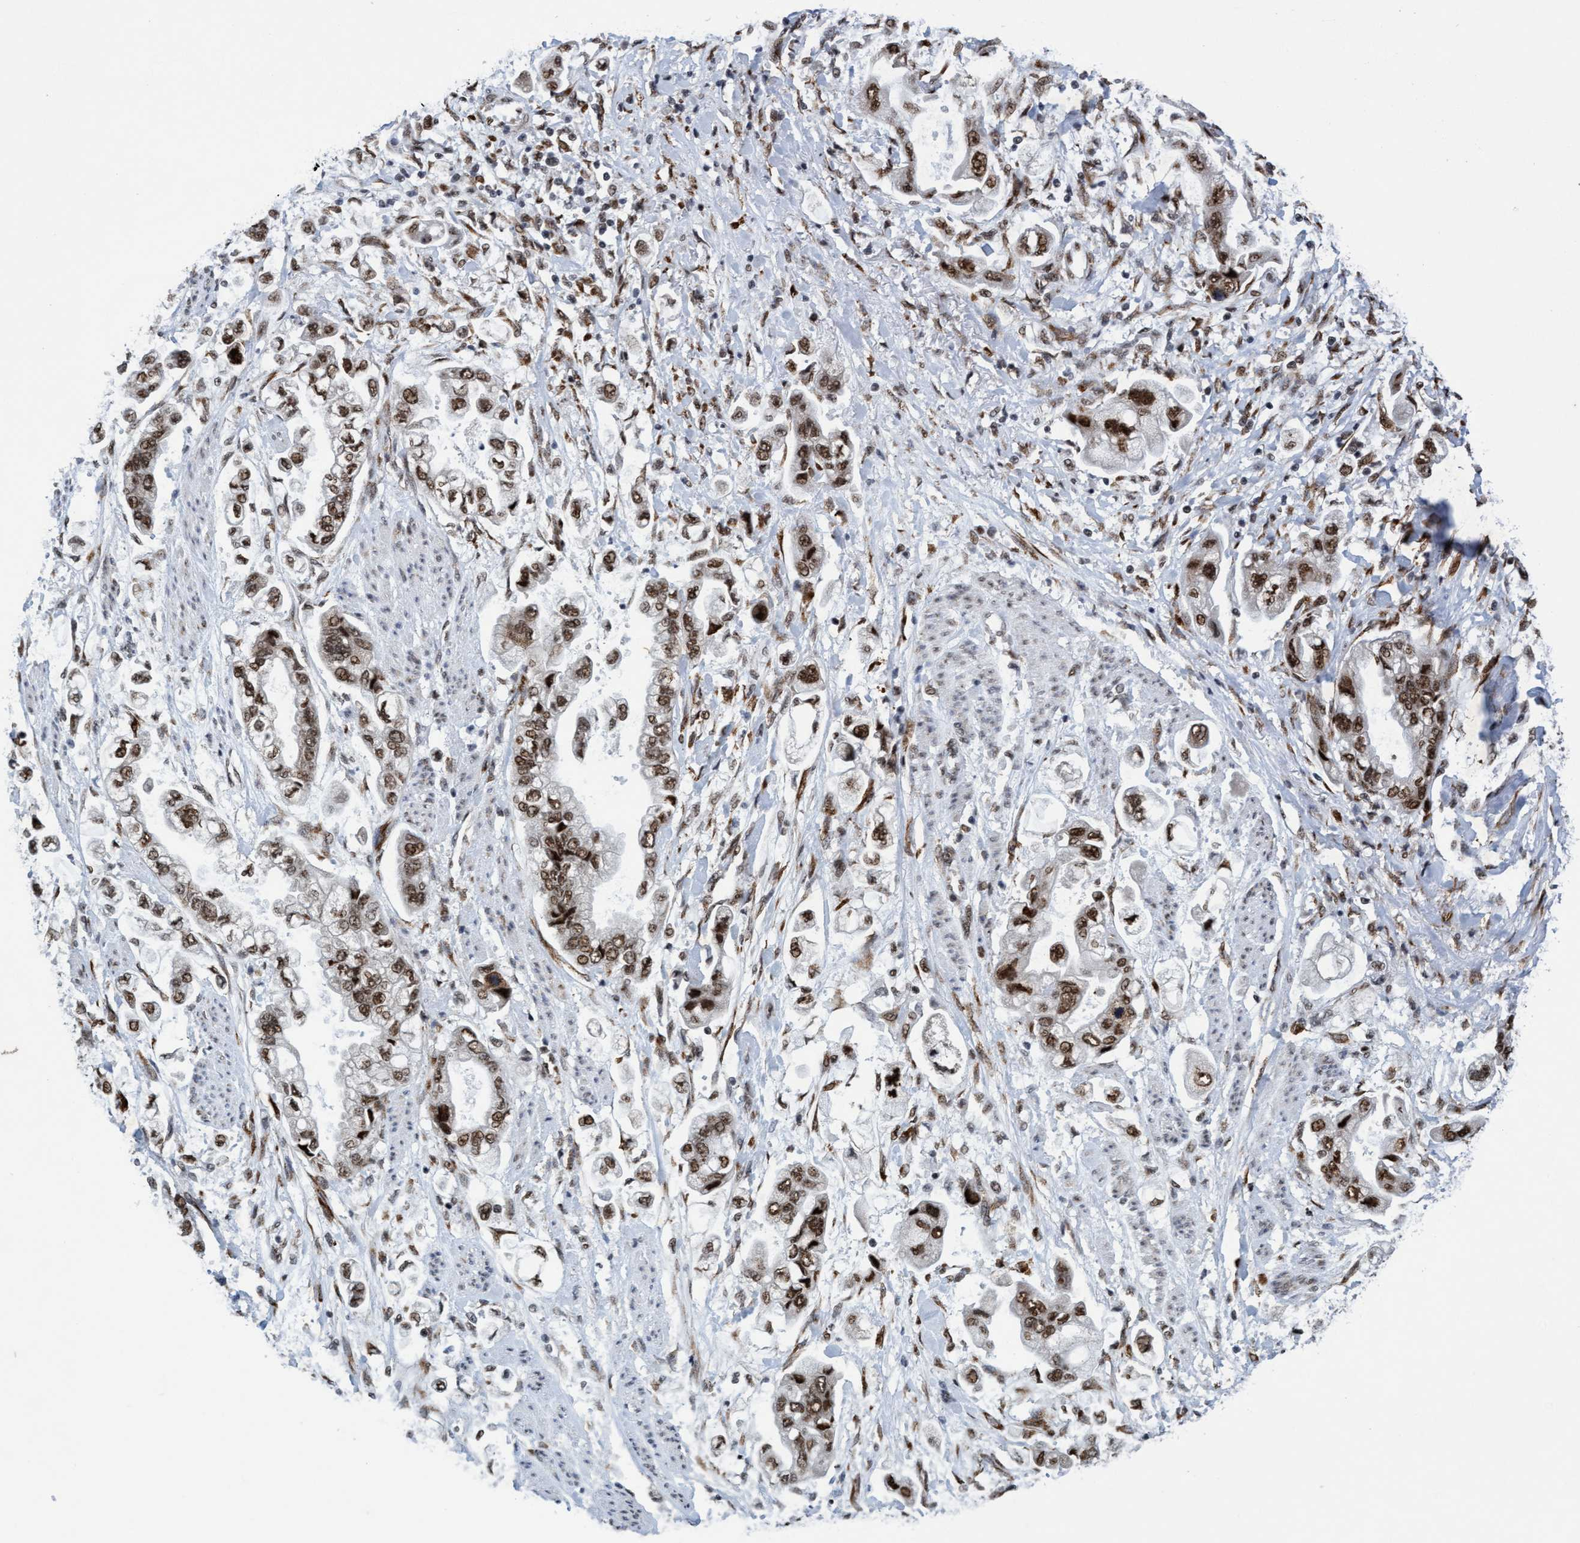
{"staining": {"intensity": "moderate", "quantity": ">75%", "location": "nuclear"}, "tissue": "stomach cancer", "cell_type": "Tumor cells", "image_type": "cancer", "snomed": [{"axis": "morphology", "description": "Normal tissue, NOS"}, {"axis": "morphology", "description": "Adenocarcinoma, NOS"}, {"axis": "topography", "description": "Stomach"}], "caption": "Stomach cancer stained with a protein marker shows moderate staining in tumor cells.", "gene": "GLT6D1", "patient": {"sex": "male", "age": 62}}